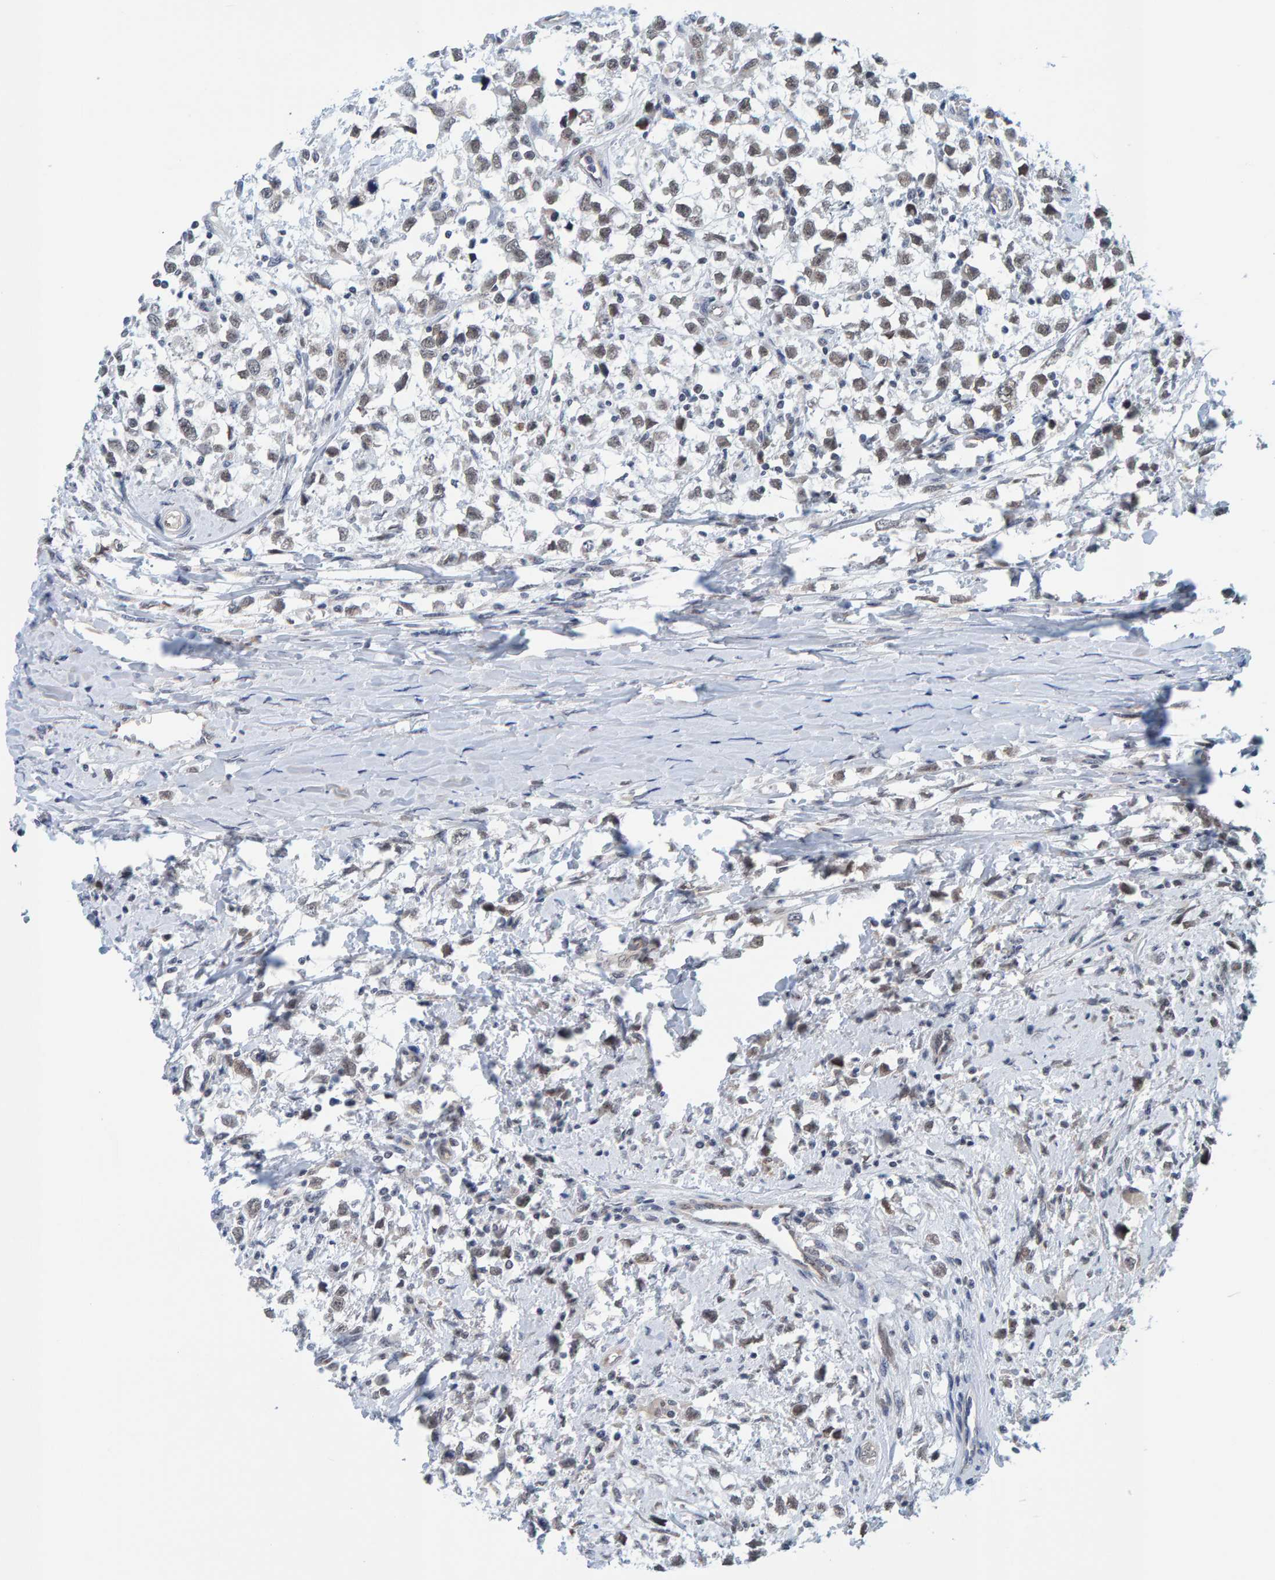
{"staining": {"intensity": "weak", "quantity": ">75%", "location": "nuclear"}, "tissue": "testis cancer", "cell_type": "Tumor cells", "image_type": "cancer", "snomed": [{"axis": "morphology", "description": "Seminoma, NOS"}, {"axis": "morphology", "description": "Carcinoma, Embryonal, NOS"}, {"axis": "topography", "description": "Testis"}], "caption": "Tumor cells demonstrate weak nuclear positivity in approximately >75% of cells in testis cancer. The protein of interest is shown in brown color, while the nuclei are stained blue.", "gene": "SCRN2", "patient": {"sex": "male", "age": 51}}